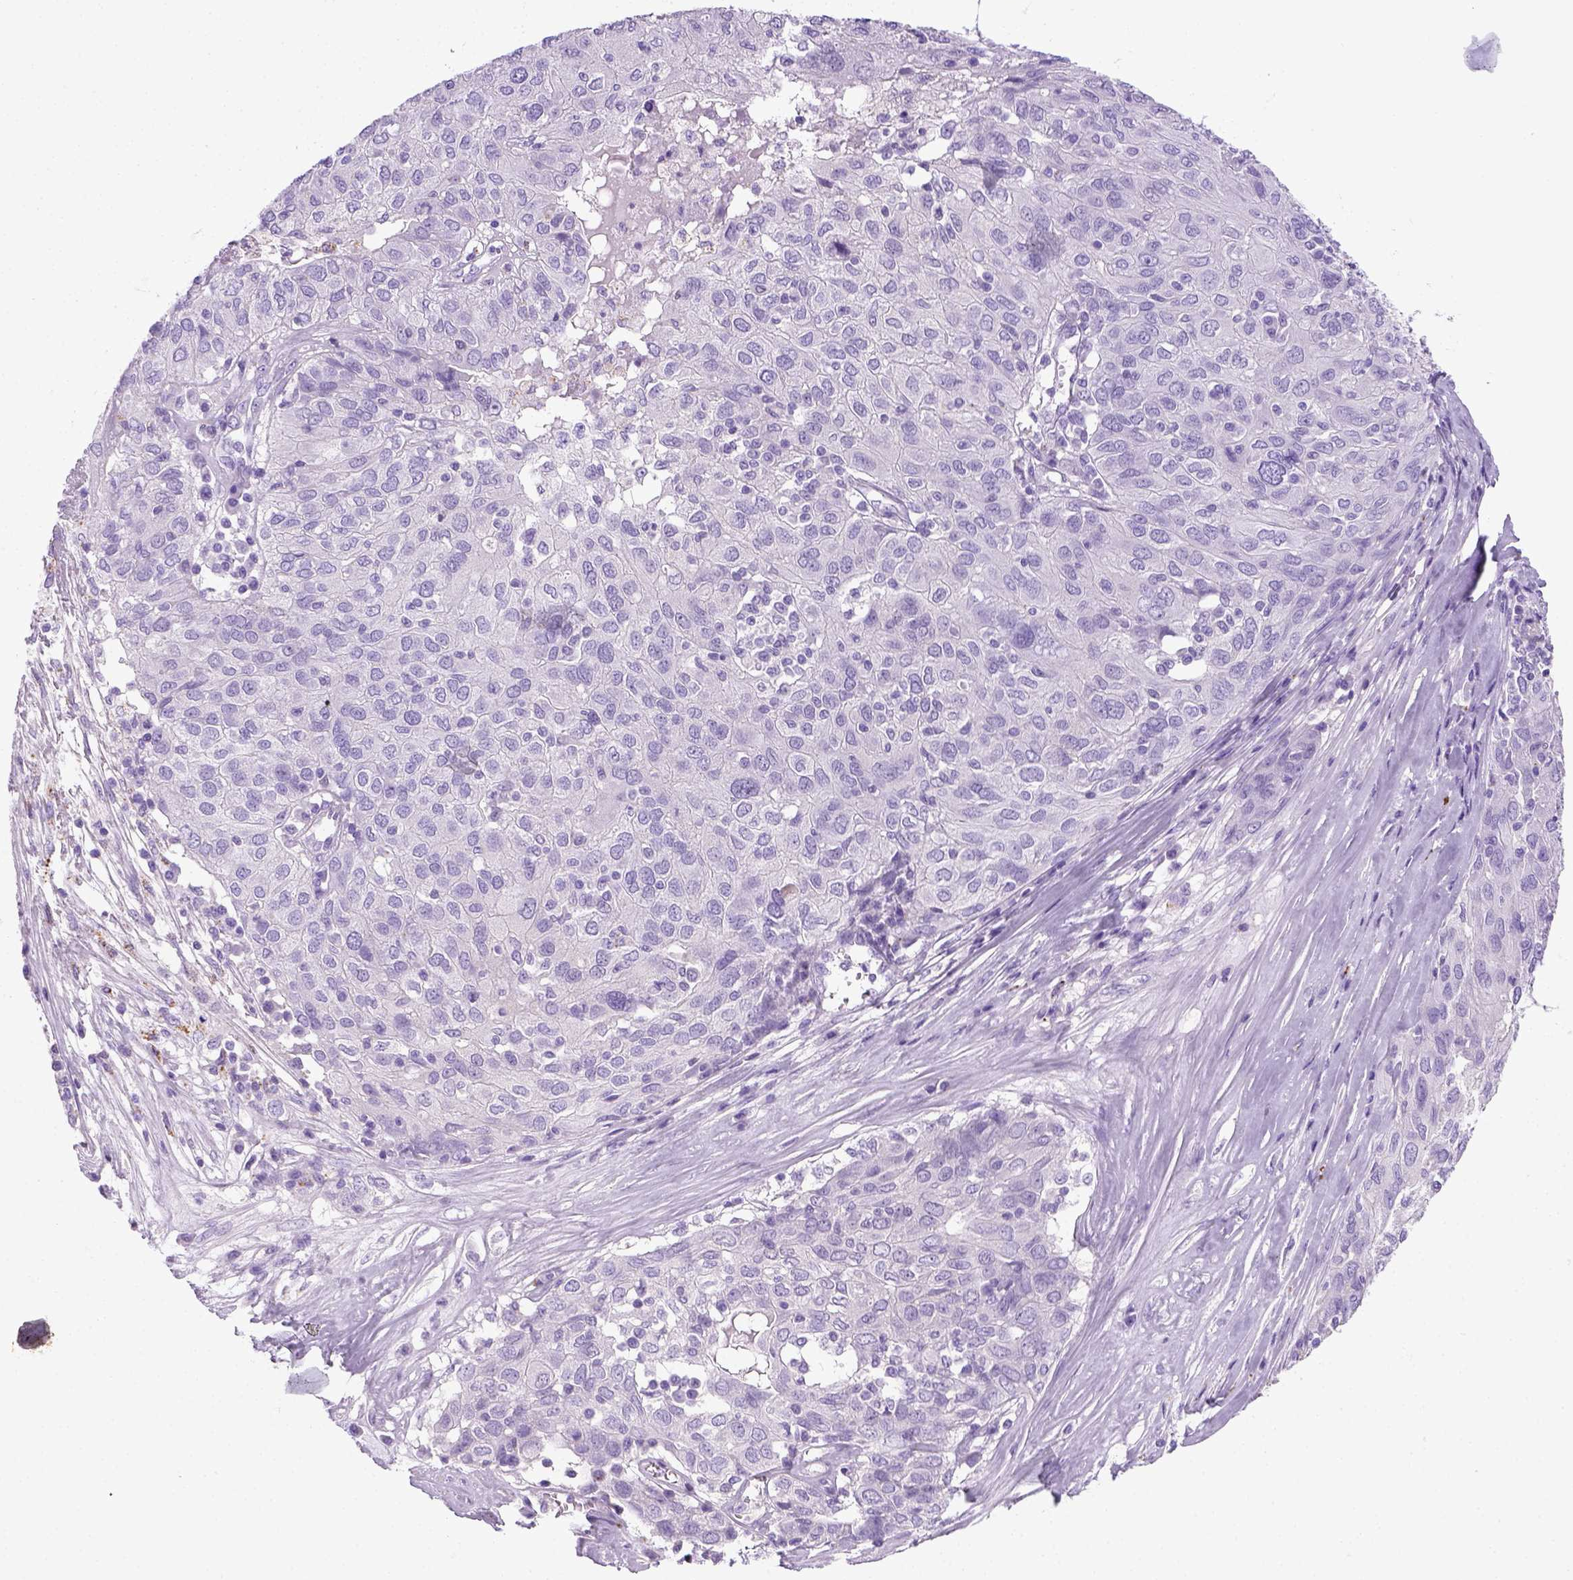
{"staining": {"intensity": "negative", "quantity": "none", "location": "none"}, "tissue": "ovarian cancer", "cell_type": "Tumor cells", "image_type": "cancer", "snomed": [{"axis": "morphology", "description": "Carcinoma, endometroid"}, {"axis": "topography", "description": "Ovary"}], "caption": "Immunohistochemistry image of human endometroid carcinoma (ovarian) stained for a protein (brown), which reveals no positivity in tumor cells.", "gene": "KRT71", "patient": {"sex": "female", "age": 50}}